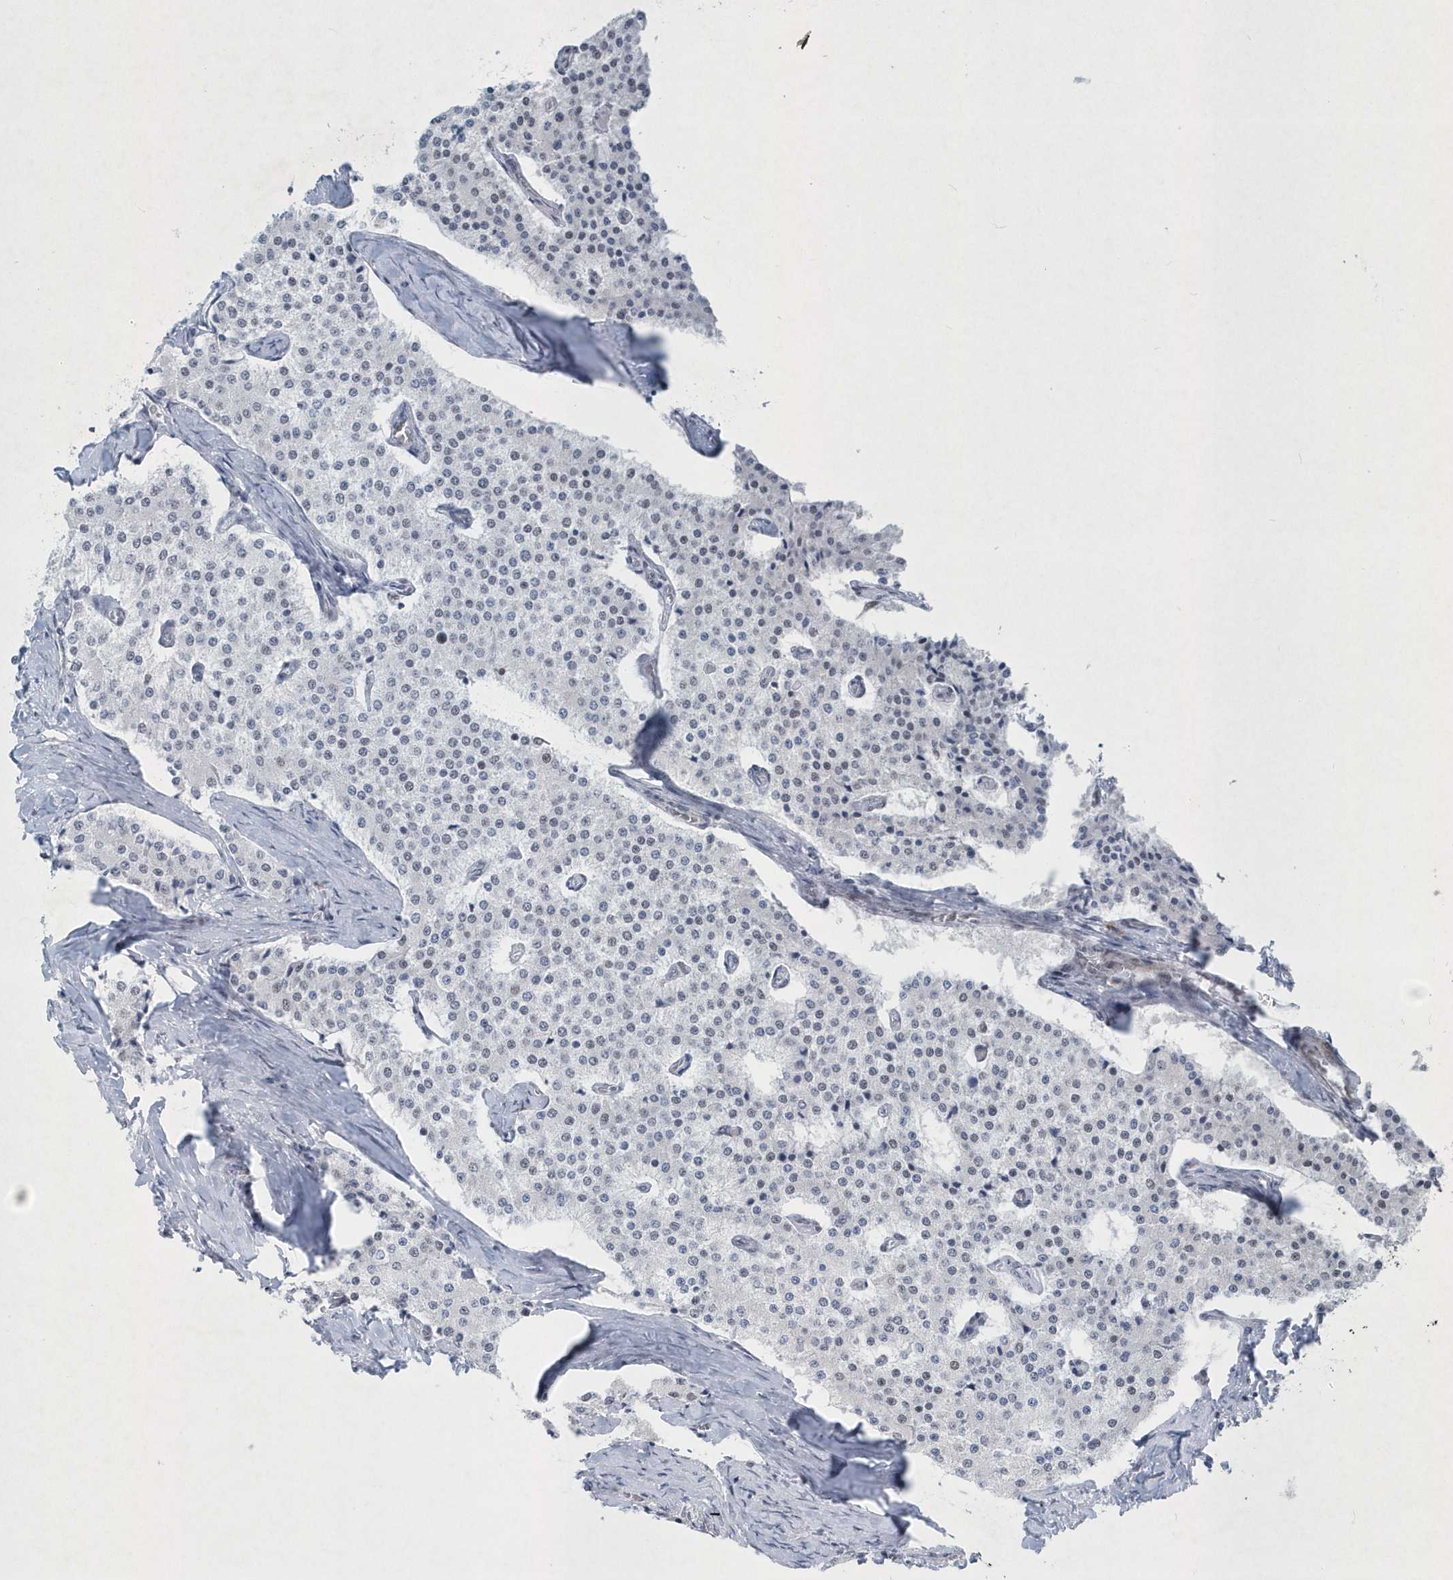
{"staining": {"intensity": "negative", "quantity": "none", "location": "none"}, "tissue": "carcinoid", "cell_type": "Tumor cells", "image_type": "cancer", "snomed": [{"axis": "morphology", "description": "Carcinoid, malignant, NOS"}, {"axis": "topography", "description": "Colon"}], "caption": "Immunohistochemical staining of carcinoid reveals no significant positivity in tumor cells.", "gene": "DCLRE1A", "patient": {"sex": "female", "age": 52}}